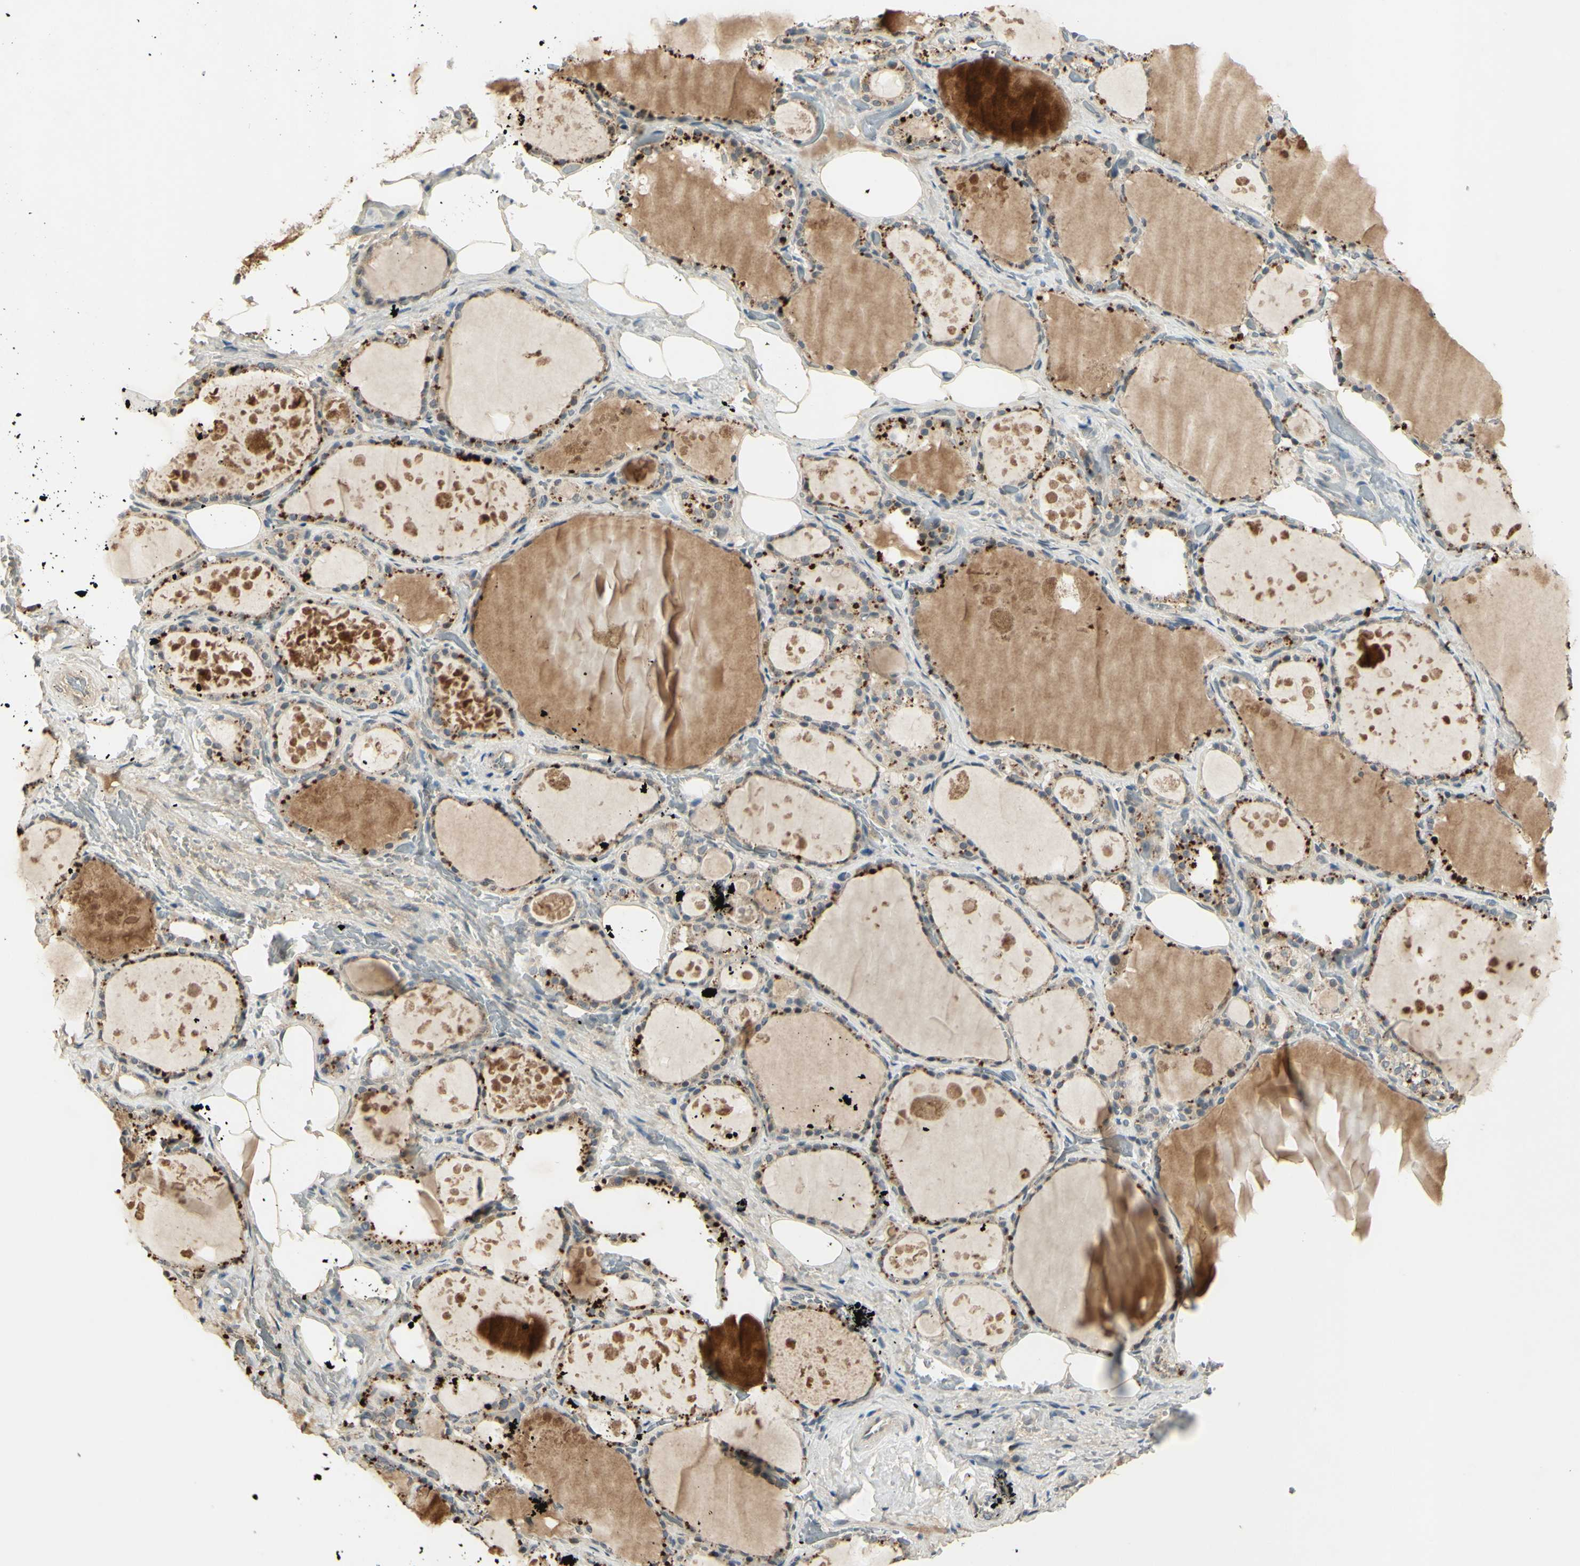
{"staining": {"intensity": "strong", "quantity": "25%-75%", "location": "cytoplasmic/membranous"}, "tissue": "thyroid gland", "cell_type": "Glandular cells", "image_type": "normal", "snomed": [{"axis": "morphology", "description": "Normal tissue, NOS"}, {"axis": "topography", "description": "Thyroid gland"}], "caption": "Brown immunohistochemical staining in unremarkable human thyroid gland displays strong cytoplasmic/membranous positivity in approximately 25%-75% of glandular cells. The protein is shown in brown color, while the nuclei are stained blue.", "gene": "RAD18", "patient": {"sex": "male", "age": 61}}